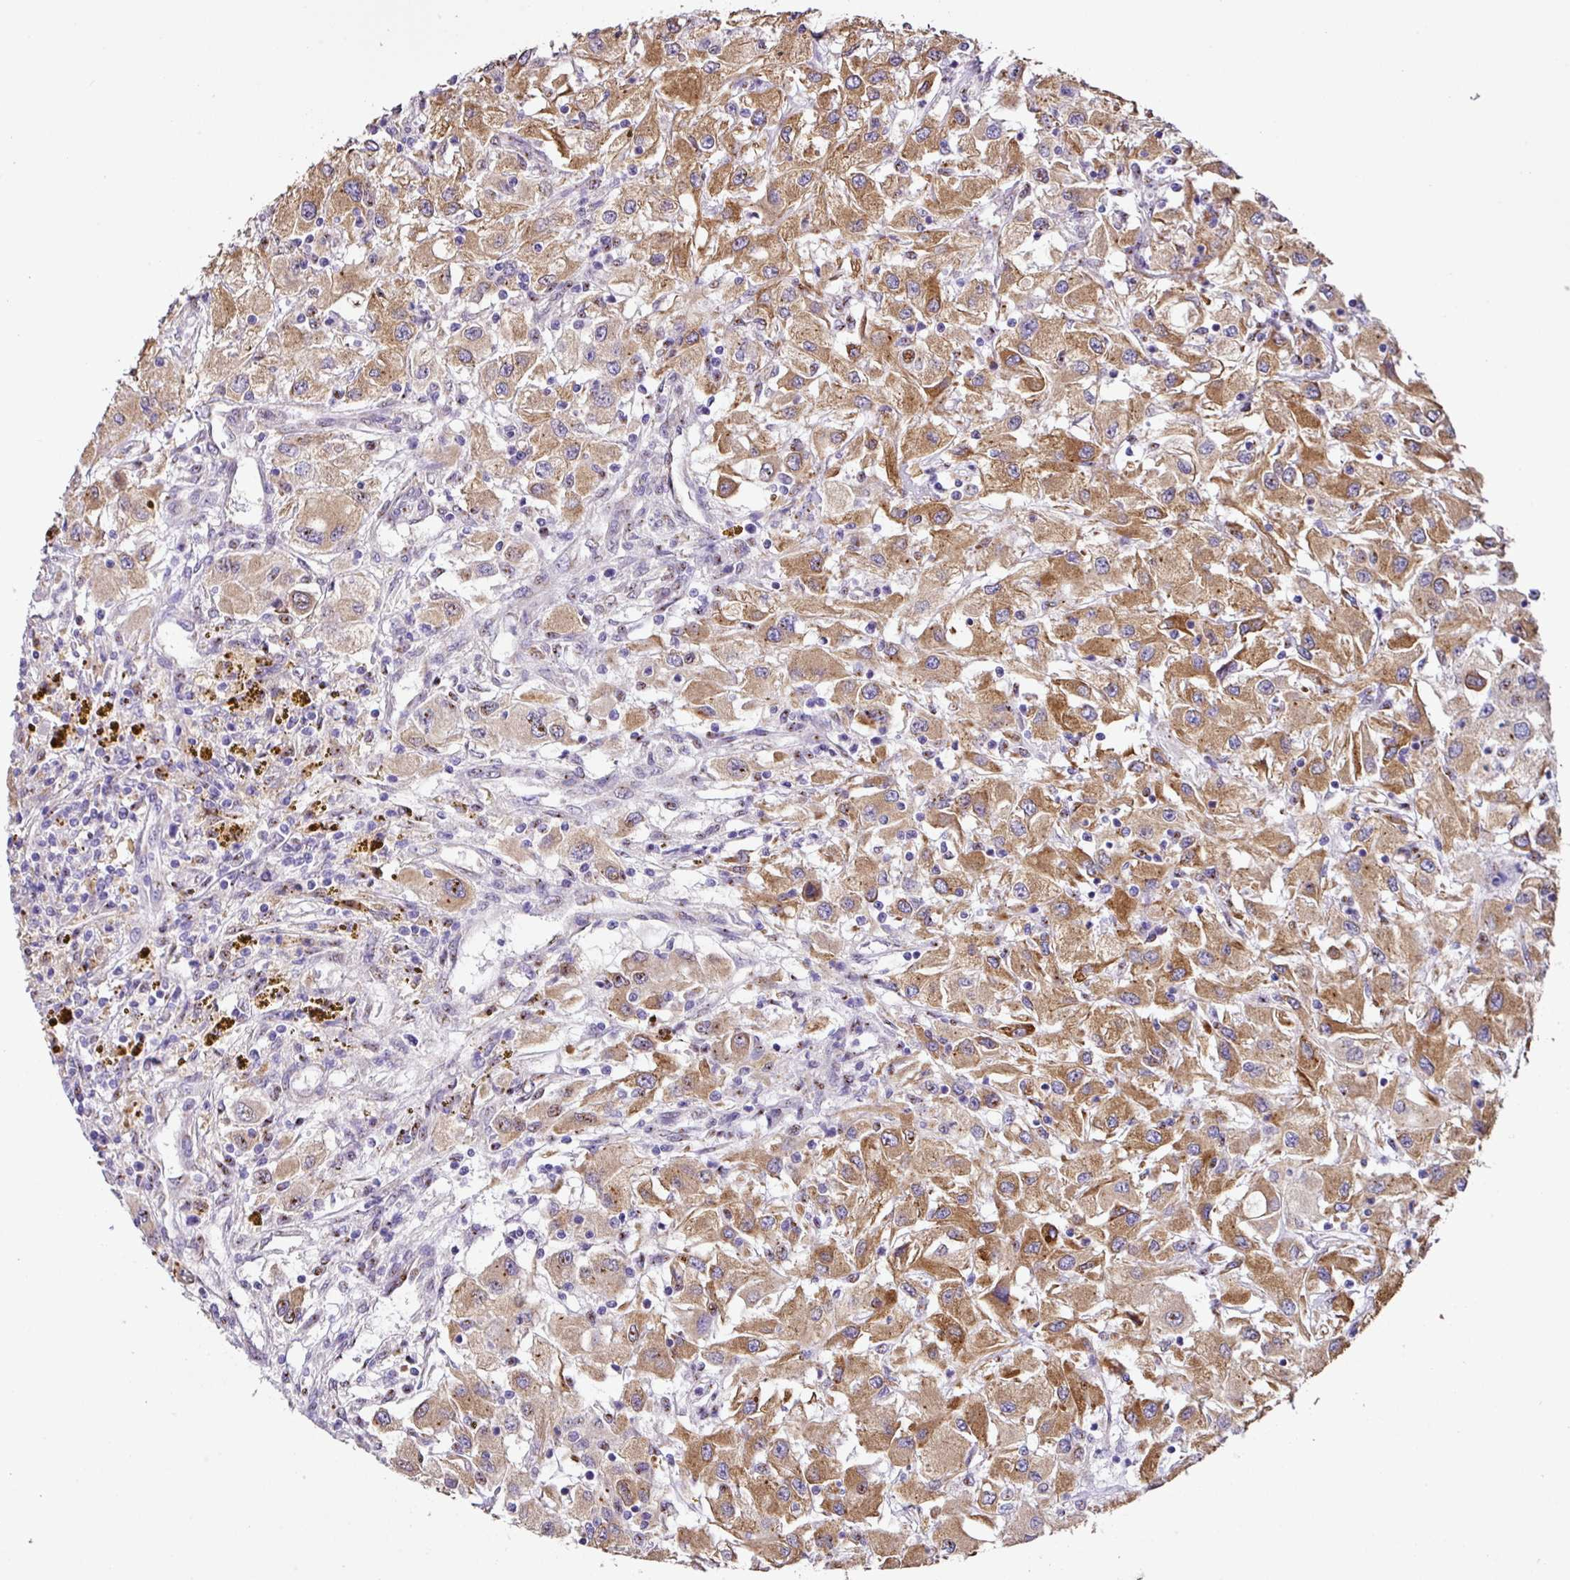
{"staining": {"intensity": "moderate", "quantity": "25%-75%", "location": "cytoplasmic/membranous"}, "tissue": "renal cancer", "cell_type": "Tumor cells", "image_type": "cancer", "snomed": [{"axis": "morphology", "description": "Adenocarcinoma, NOS"}, {"axis": "topography", "description": "Kidney"}], "caption": "Protein expression analysis of renal adenocarcinoma shows moderate cytoplasmic/membranous staining in approximately 25%-75% of tumor cells. The staining was performed using DAB (3,3'-diaminobenzidine), with brown indicating positive protein expression. Nuclei are stained blue with hematoxylin.", "gene": "ZG16", "patient": {"sex": "female", "age": 67}}